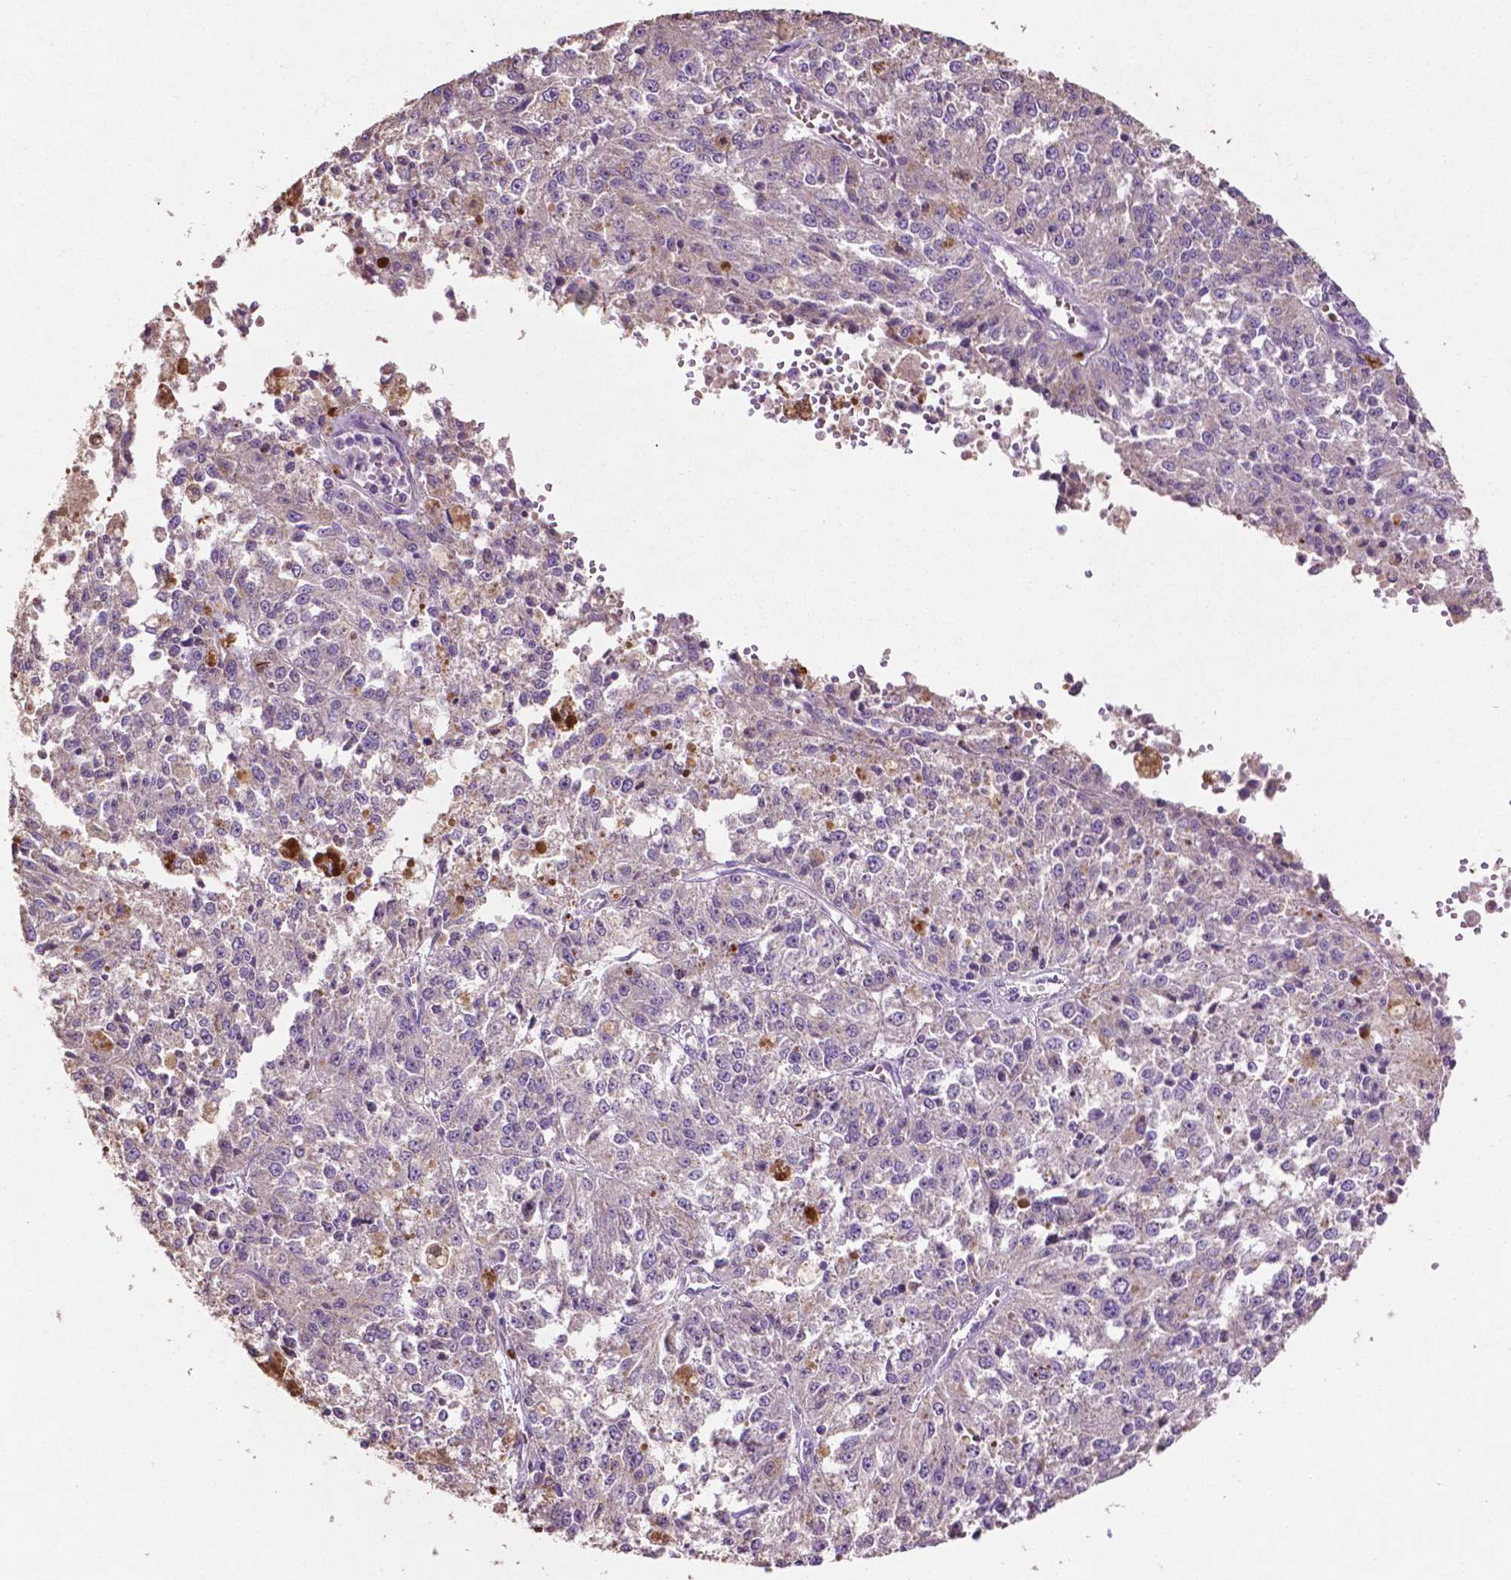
{"staining": {"intensity": "negative", "quantity": "none", "location": "none"}, "tissue": "melanoma", "cell_type": "Tumor cells", "image_type": "cancer", "snomed": [{"axis": "morphology", "description": "Malignant melanoma, Metastatic site"}, {"axis": "topography", "description": "Lymph node"}], "caption": "This is a micrograph of IHC staining of malignant melanoma (metastatic site), which shows no staining in tumor cells.", "gene": "MBTPS1", "patient": {"sex": "female", "age": 64}}